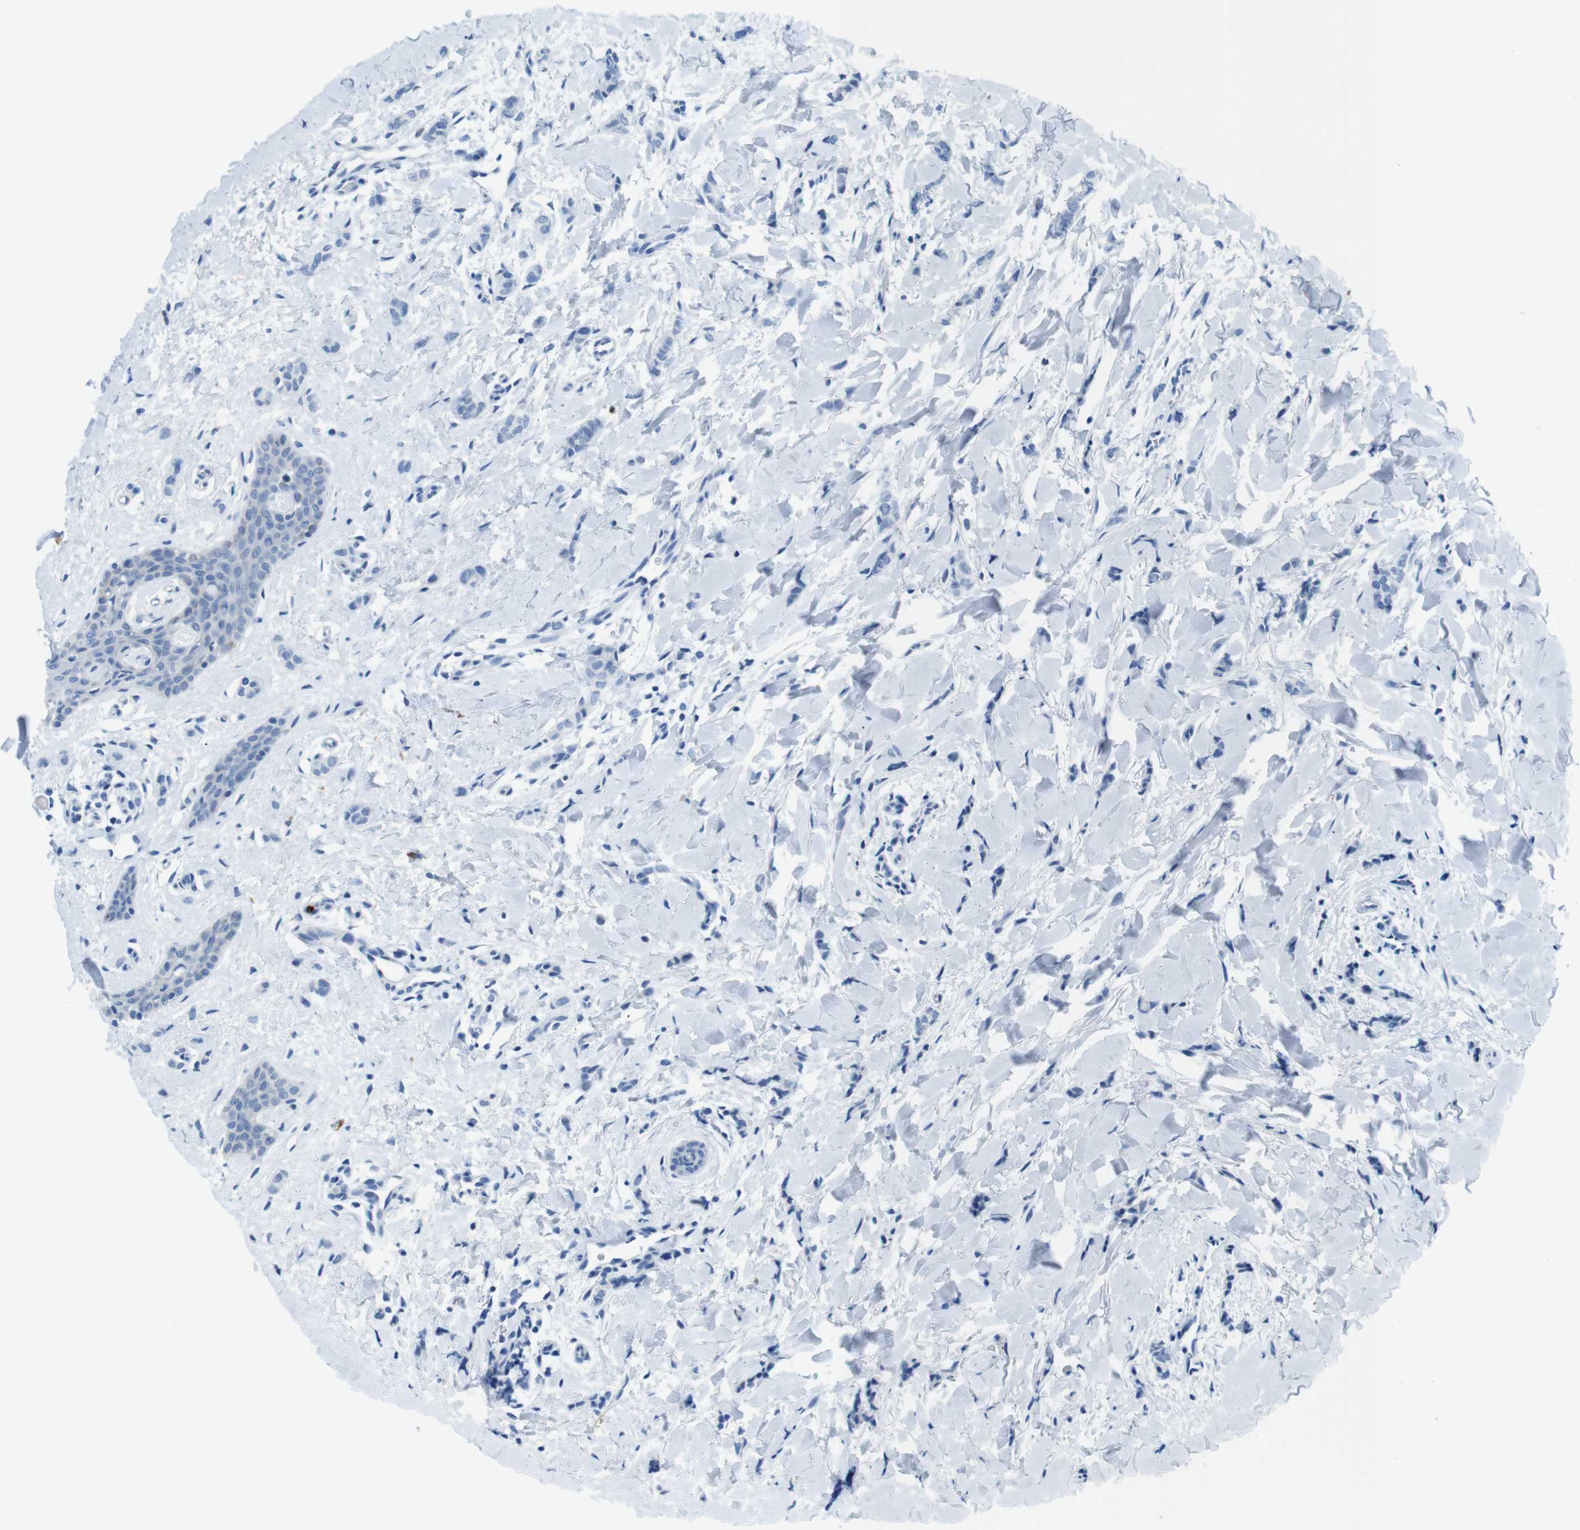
{"staining": {"intensity": "negative", "quantity": "none", "location": "none"}, "tissue": "breast cancer", "cell_type": "Tumor cells", "image_type": "cancer", "snomed": [{"axis": "morphology", "description": "Lobular carcinoma"}, {"axis": "topography", "description": "Skin"}, {"axis": "topography", "description": "Breast"}], "caption": "DAB (3,3'-diaminobenzidine) immunohistochemical staining of breast lobular carcinoma exhibits no significant staining in tumor cells. (Brightfield microscopy of DAB immunohistochemistry at high magnification).", "gene": "MCEMP1", "patient": {"sex": "female", "age": 46}}